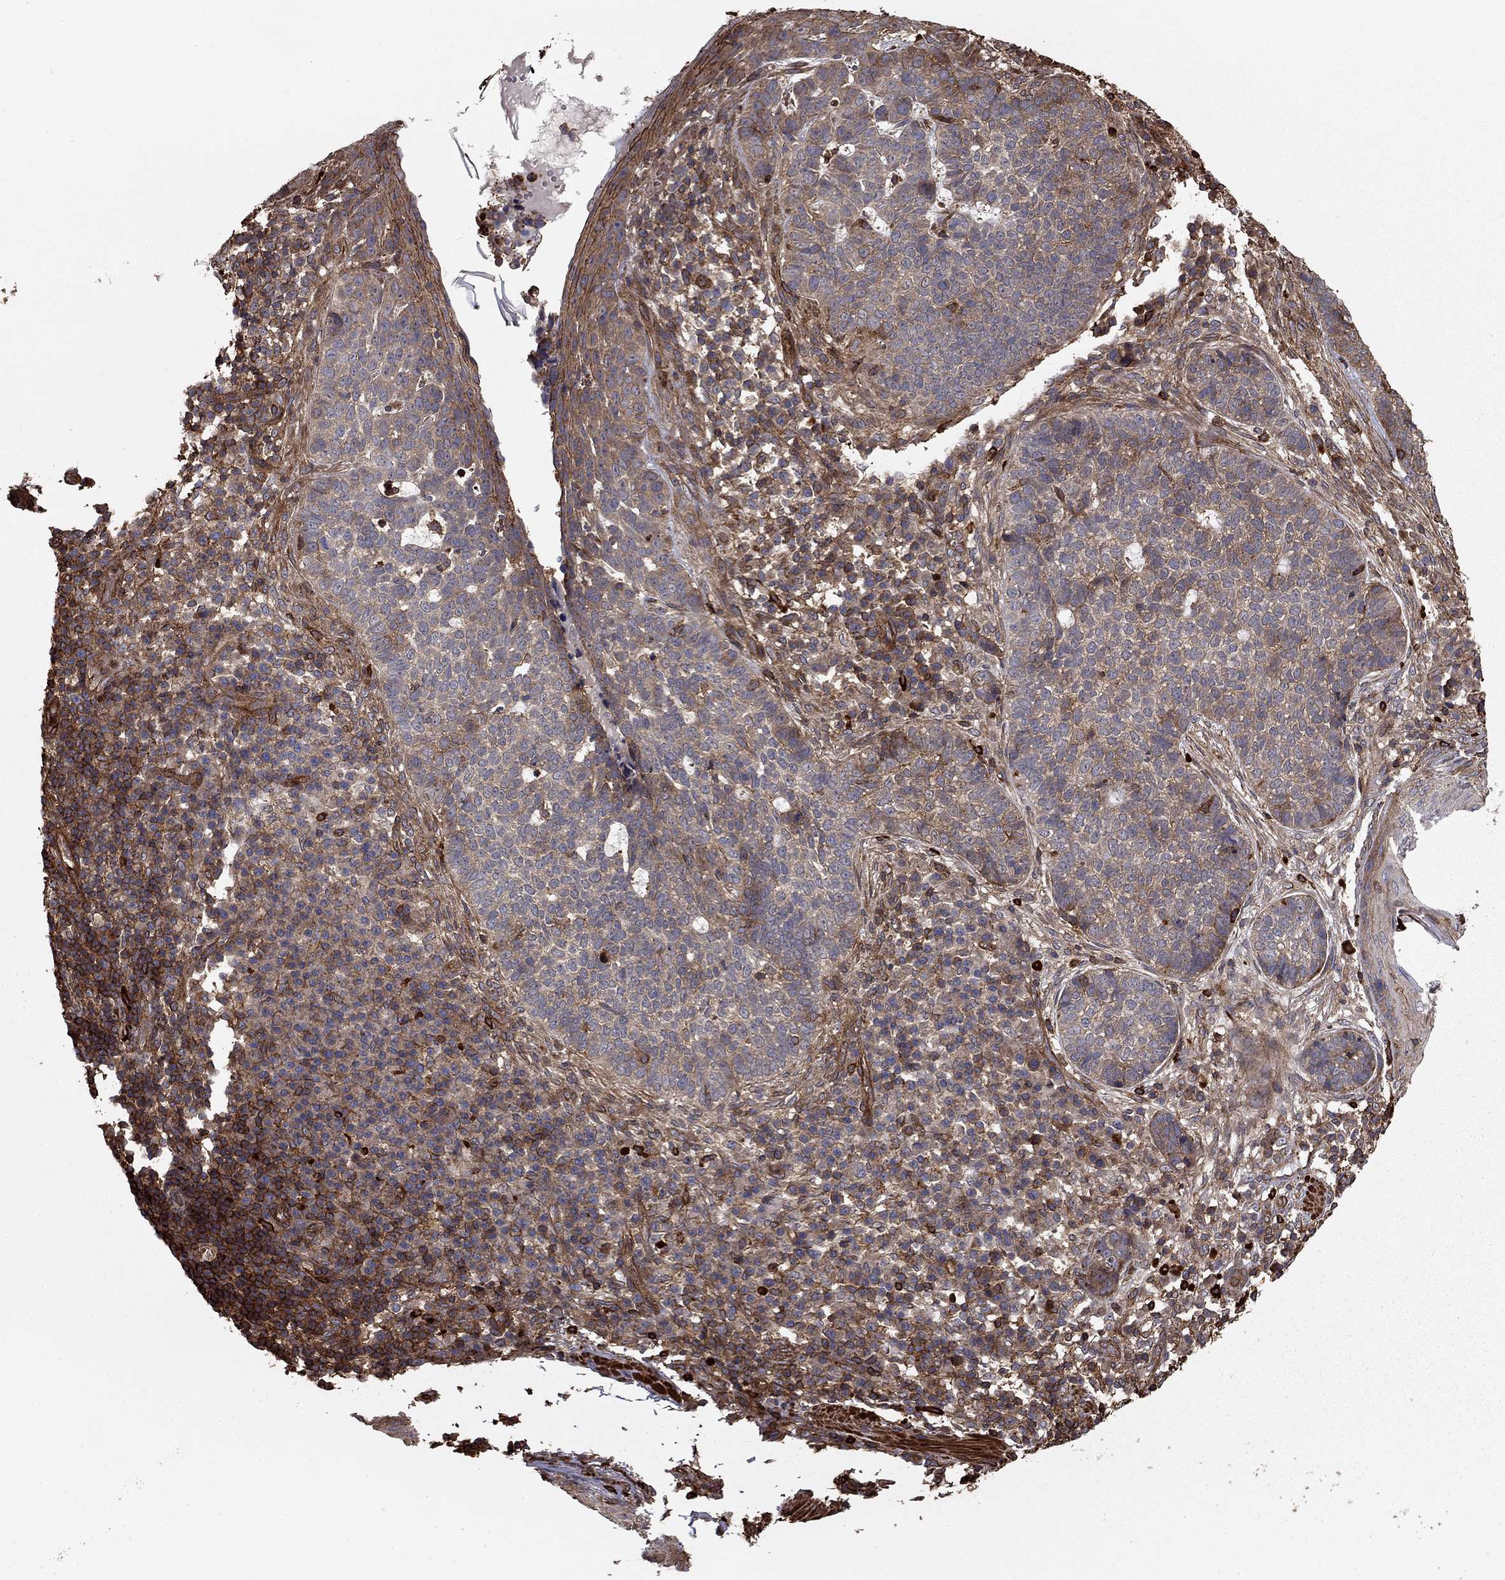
{"staining": {"intensity": "negative", "quantity": "none", "location": "none"}, "tissue": "skin cancer", "cell_type": "Tumor cells", "image_type": "cancer", "snomed": [{"axis": "morphology", "description": "Basal cell carcinoma"}, {"axis": "topography", "description": "Skin"}], "caption": "High power microscopy image of an immunohistochemistry (IHC) photomicrograph of skin cancer, revealing no significant staining in tumor cells.", "gene": "HABP4", "patient": {"sex": "female", "age": 69}}